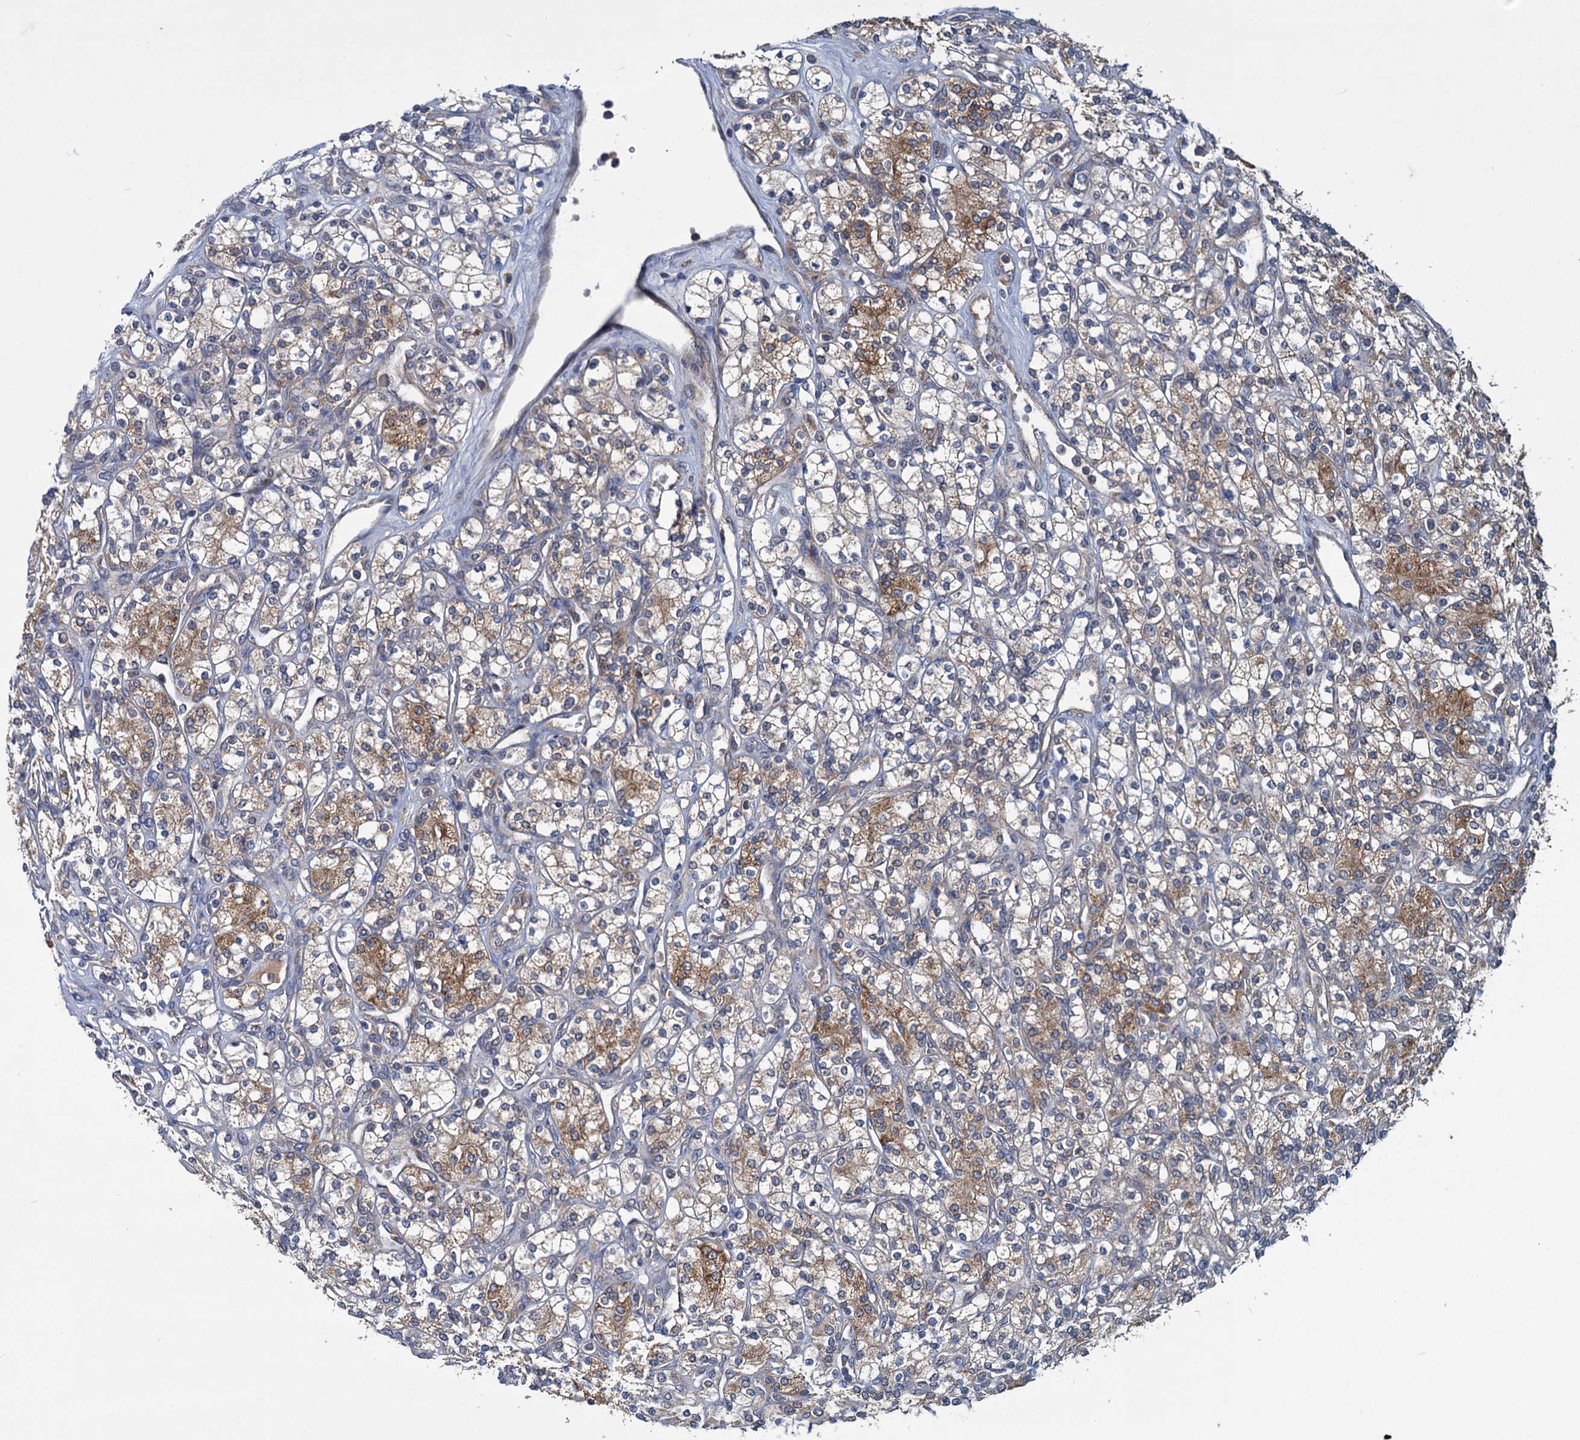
{"staining": {"intensity": "moderate", "quantity": "25%-75%", "location": "cytoplasmic/membranous"}, "tissue": "renal cancer", "cell_type": "Tumor cells", "image_type": "cancer", "snomed": [{"axis": "morphology", "description": "Adenocarcinoma, NOS"}, {"axis": "topography", "description": "Kidney"}], "caption": "High-power microscopy captured an immunohistochemistry micrograph of renal adenocarcinoma, revealing moderate cytoplasmic/membranous positivity in approximately 25%-75% of tumor cells. The staining was performed using DAB (3,3'-diaminobenzidine), with brown indicating positive protein expression. Nuclei are stained blue with hematoxylin.", "gene": "DYNC2H1", "patient": {"sex": "male", "age": 77}}